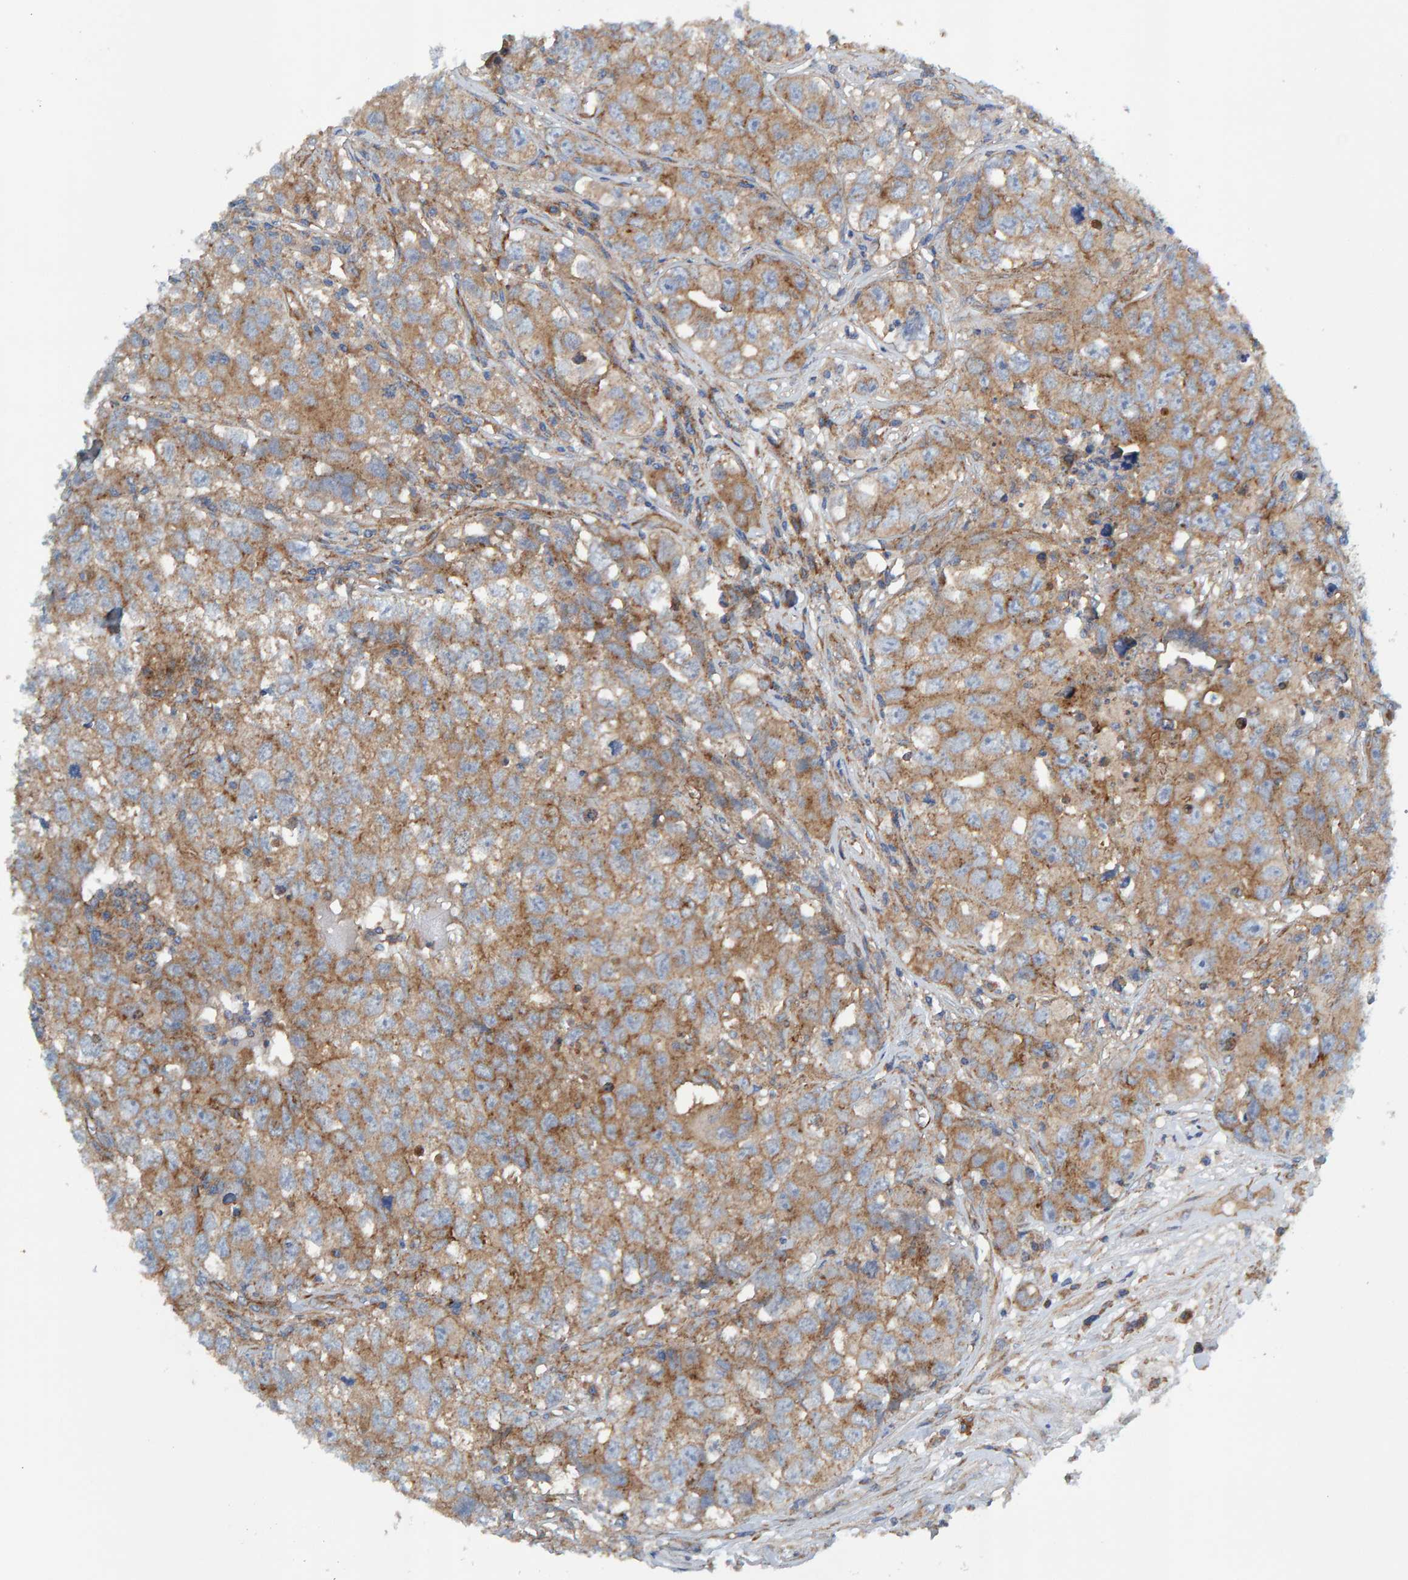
{"staining": {"intensity": "moderate", "quantity": ">75%", "location": "cytoplasmic/membranous"}, "tissue": "testis cancer", "cell_type": "Tumor cells", "image_type": "cancer", "snomed": [{"axis": "morphology", "description": "Seminoma, NOS"}, {"axis": "morphology", "description": "Carcinoma, Embryonal, NOS"}, {"axis": "topography", "description": "Testis"}], "caption": "Human testis cancer (embryonal carcinoma) stained for a protein (brown) displays moderate cytoplasmic/membranous positive staining in approximately >75% of tumor cells.", "gene": "MKLN1", "patient": {"sex": "male", "age": 43}}